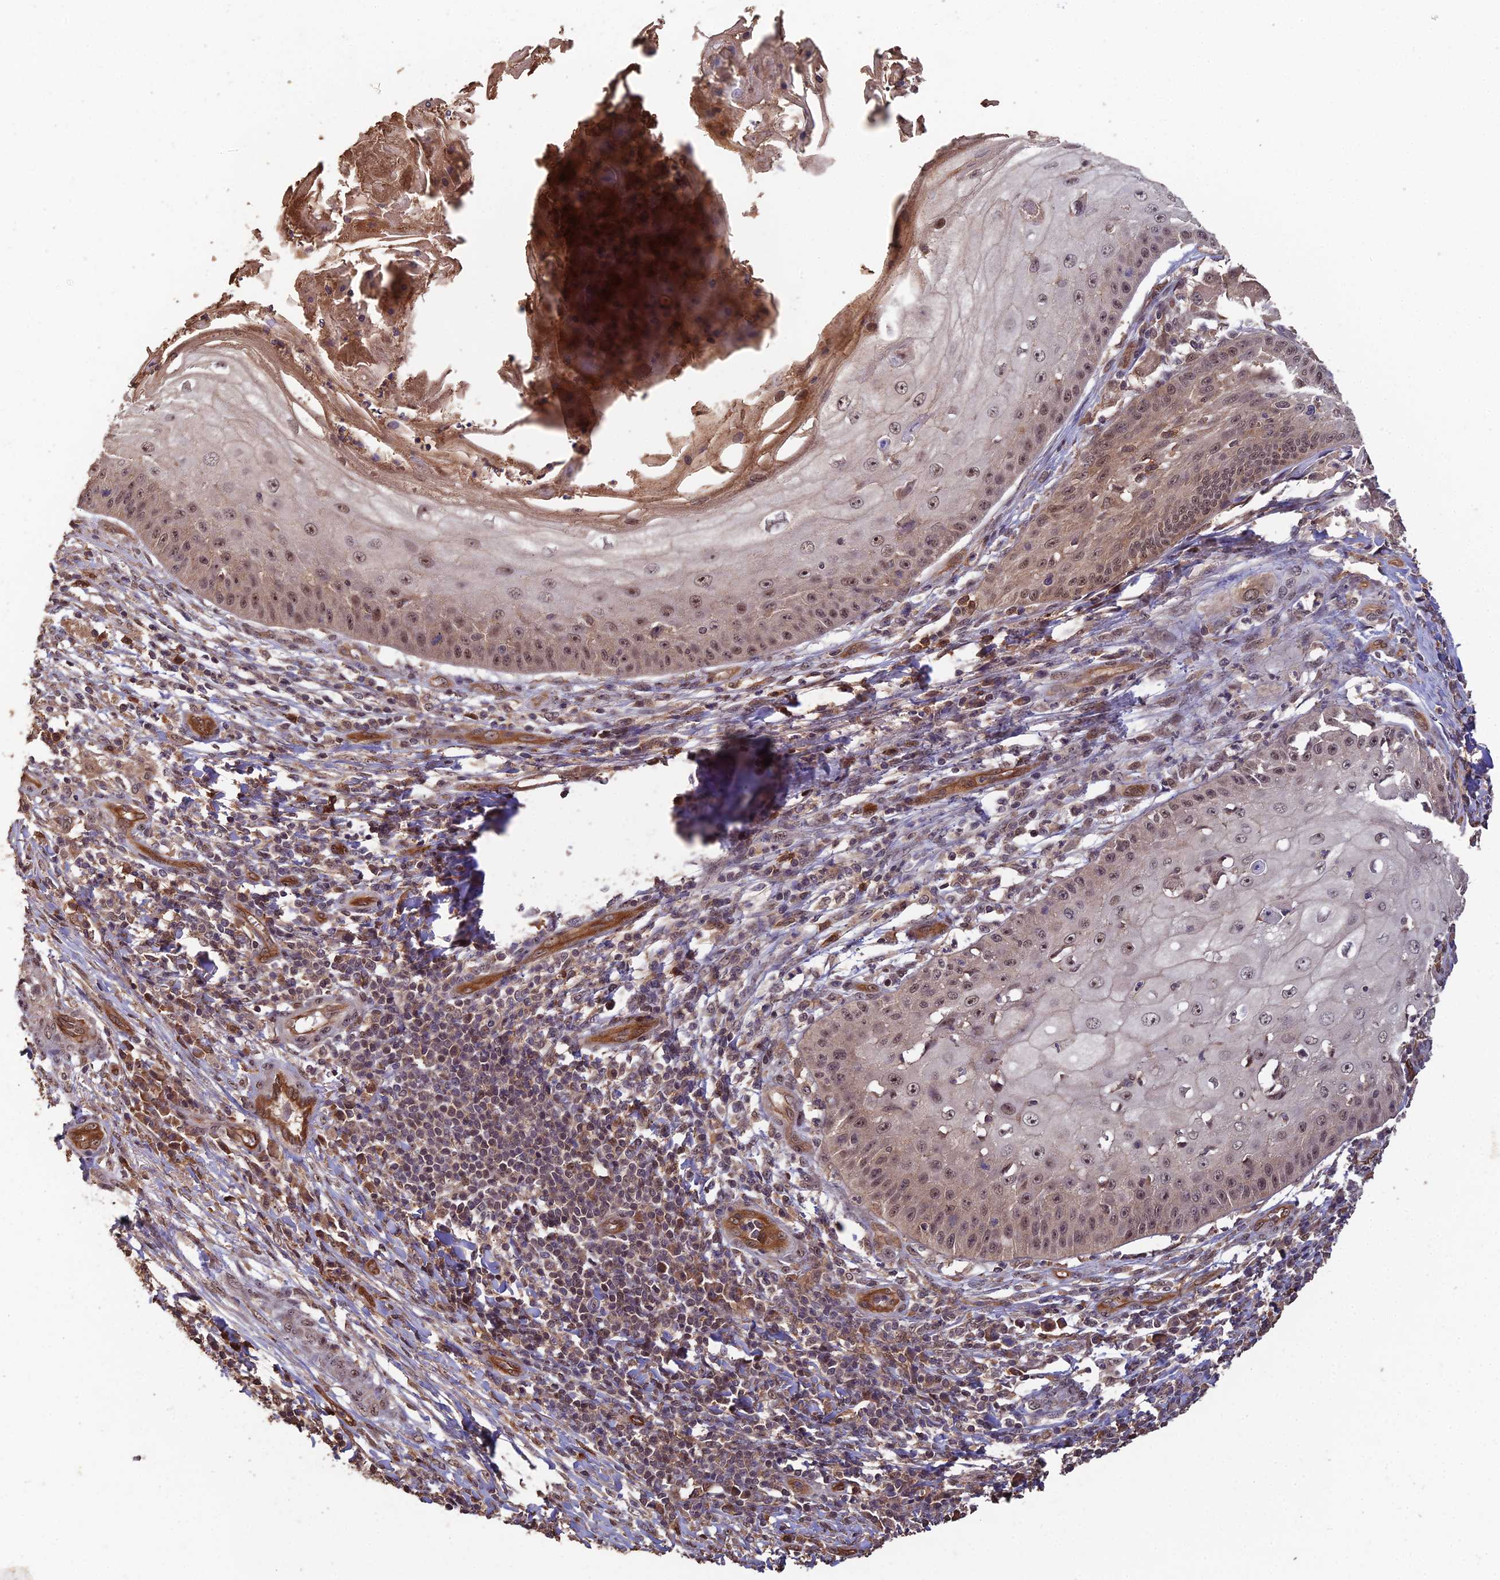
{"staining": {"intensity": "moderate", "quantity": ">75%", "location": "nuclear"}, "tissue": "skin cancer", "cell_type": "Tumor cells", "image_type": "cancer", "snomed": [{"axis": "morphology", "description": "Squamous cell carcinoma, NOS"}, {"axis": "topography", "description": "Skin"}], "caption": "IHC of human squamous cell carcinoma (skin) shows medium levels of moderate nuclear positivity in approximately >75% of tumor cells.", "gene": "RALGAPA2", "patient": {"sex": "male", "age": 70}}